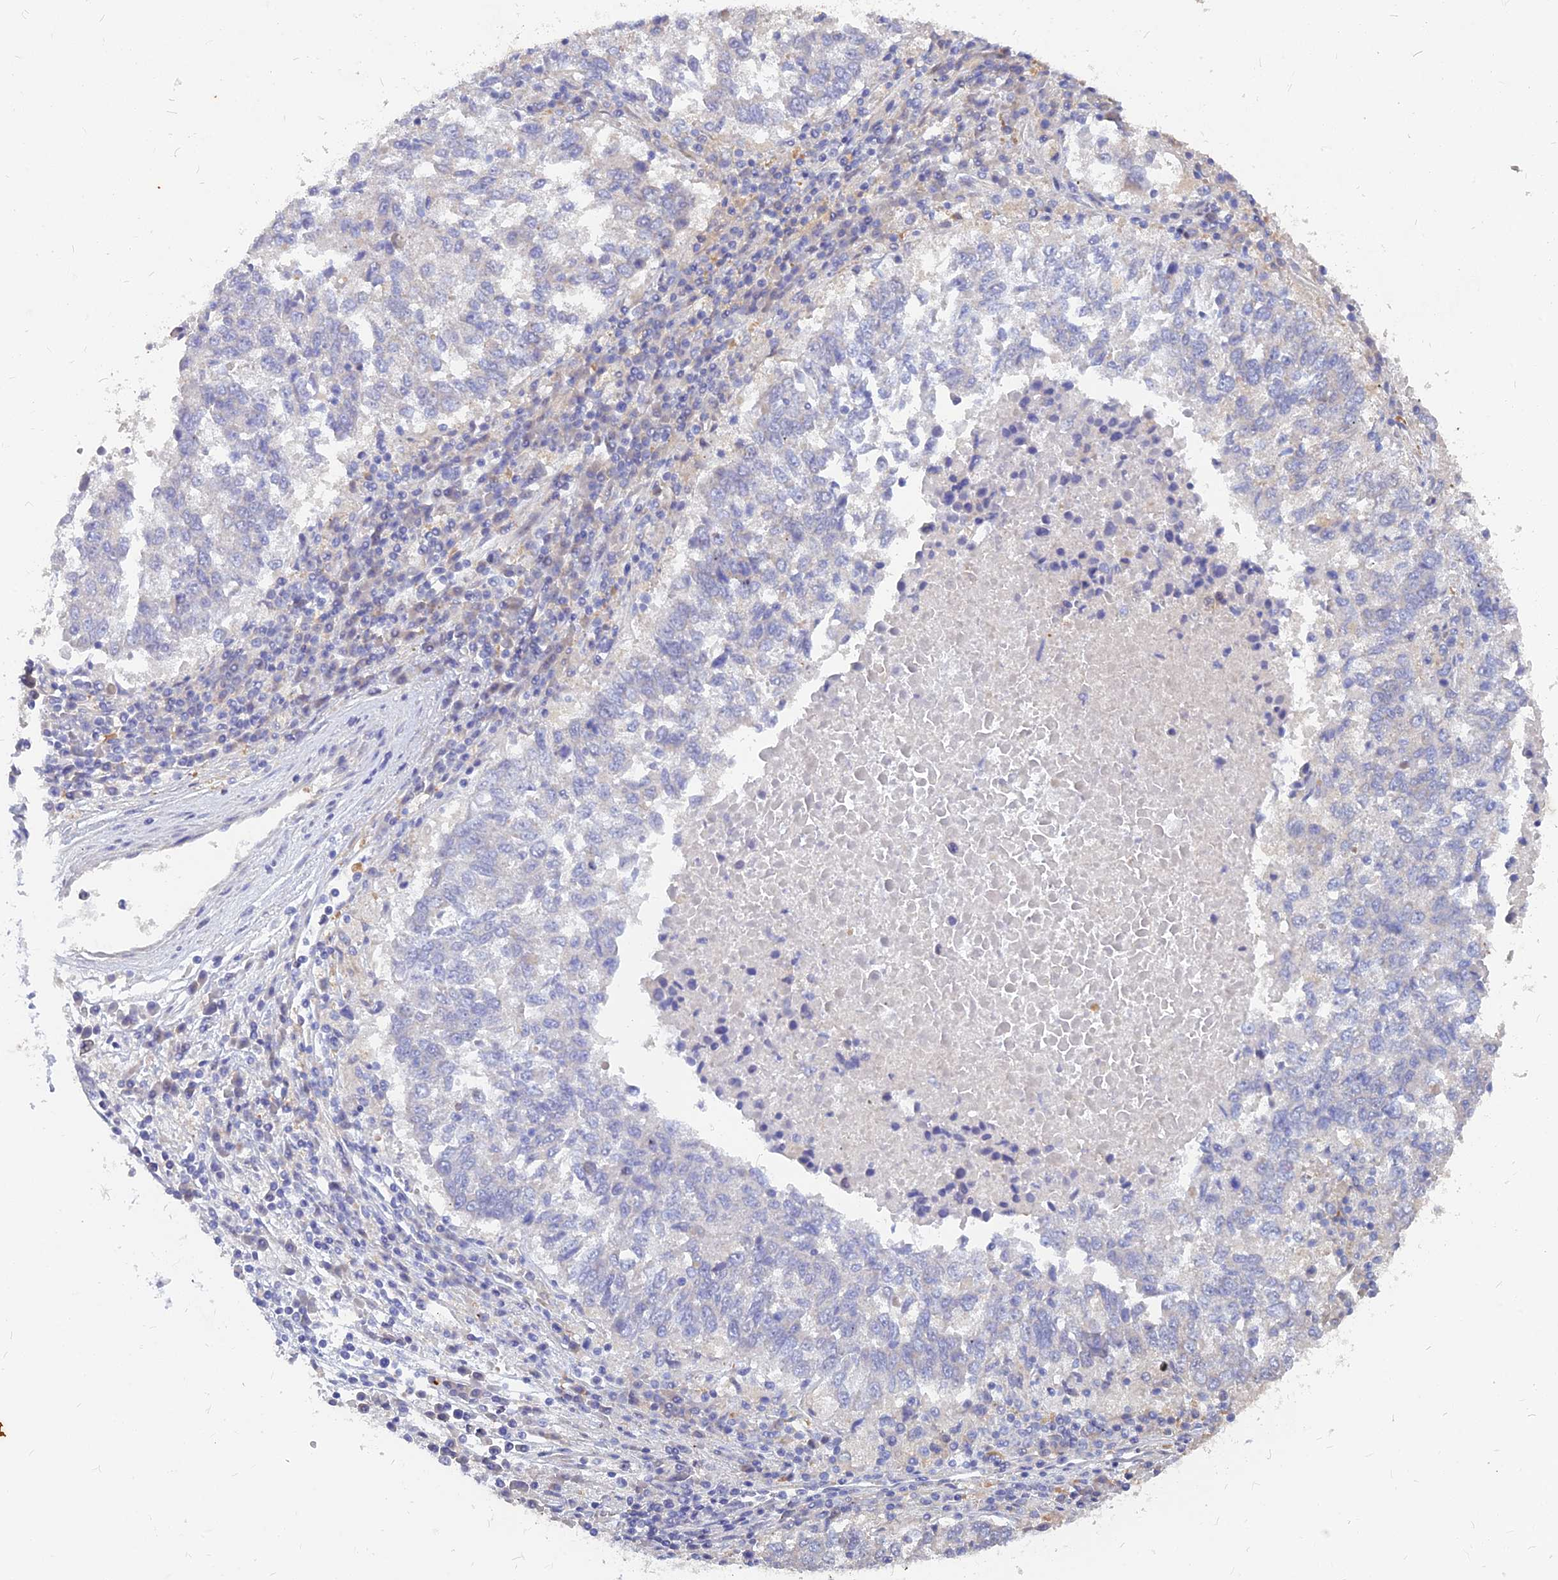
{"staining": {"intensity": "negative", "quantity": "none", "location": "none"}, "tissue": "lung cancer", "cell_type": "Tumor cells", "image_type": "cancer", "snomed": [{"axis": "morphology", "description": "Squamous cell carcinoma, NOS"}, {"axis": "topography", "description": "Lung"}], "caption": "IHC of human squamous cell carcinoma (lung) displays no positivity in tumor cells.", "gene": "ARL2BP", "patient": {"sex": "male", "age": 73}}